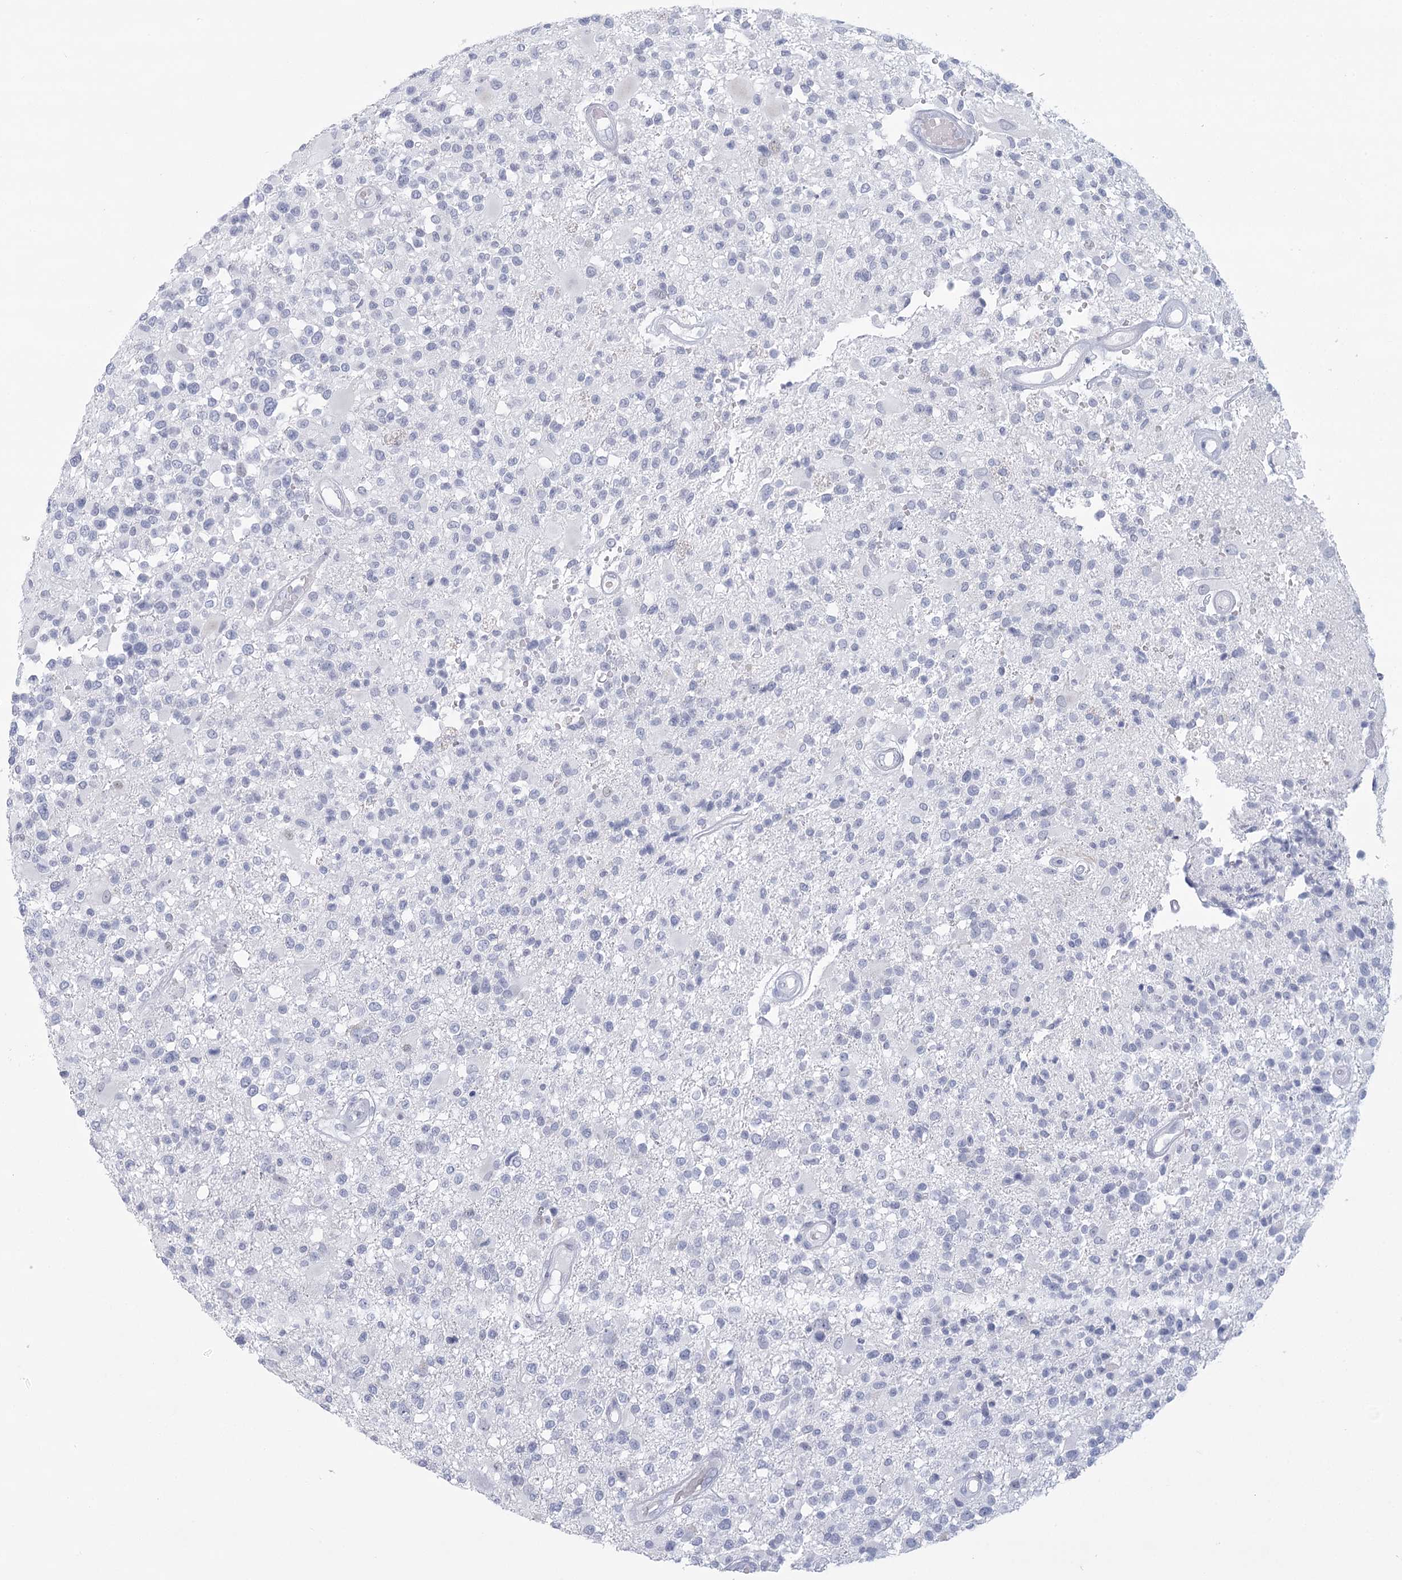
{"staining": {"intensity": "negative", "quantity": "none", "location": "none"}, "tissue": "glioma", "cell_type": "Tumor cells", "image_type": "cancer", "snomed": [{"axis": "morphology", "description": "Glioma, malignant, High grade"}, {"axis": "morphology", "description": "Glioblastoma, NOS"}, {"axis": "topography", "description": "Brain"}], "caption": "A photomicrograph of glioblastoma stained for a protein reveals no brown staining in tumor cells.", "gene": "WNT8B", "patient": {"sex": "male", "age": 60}}